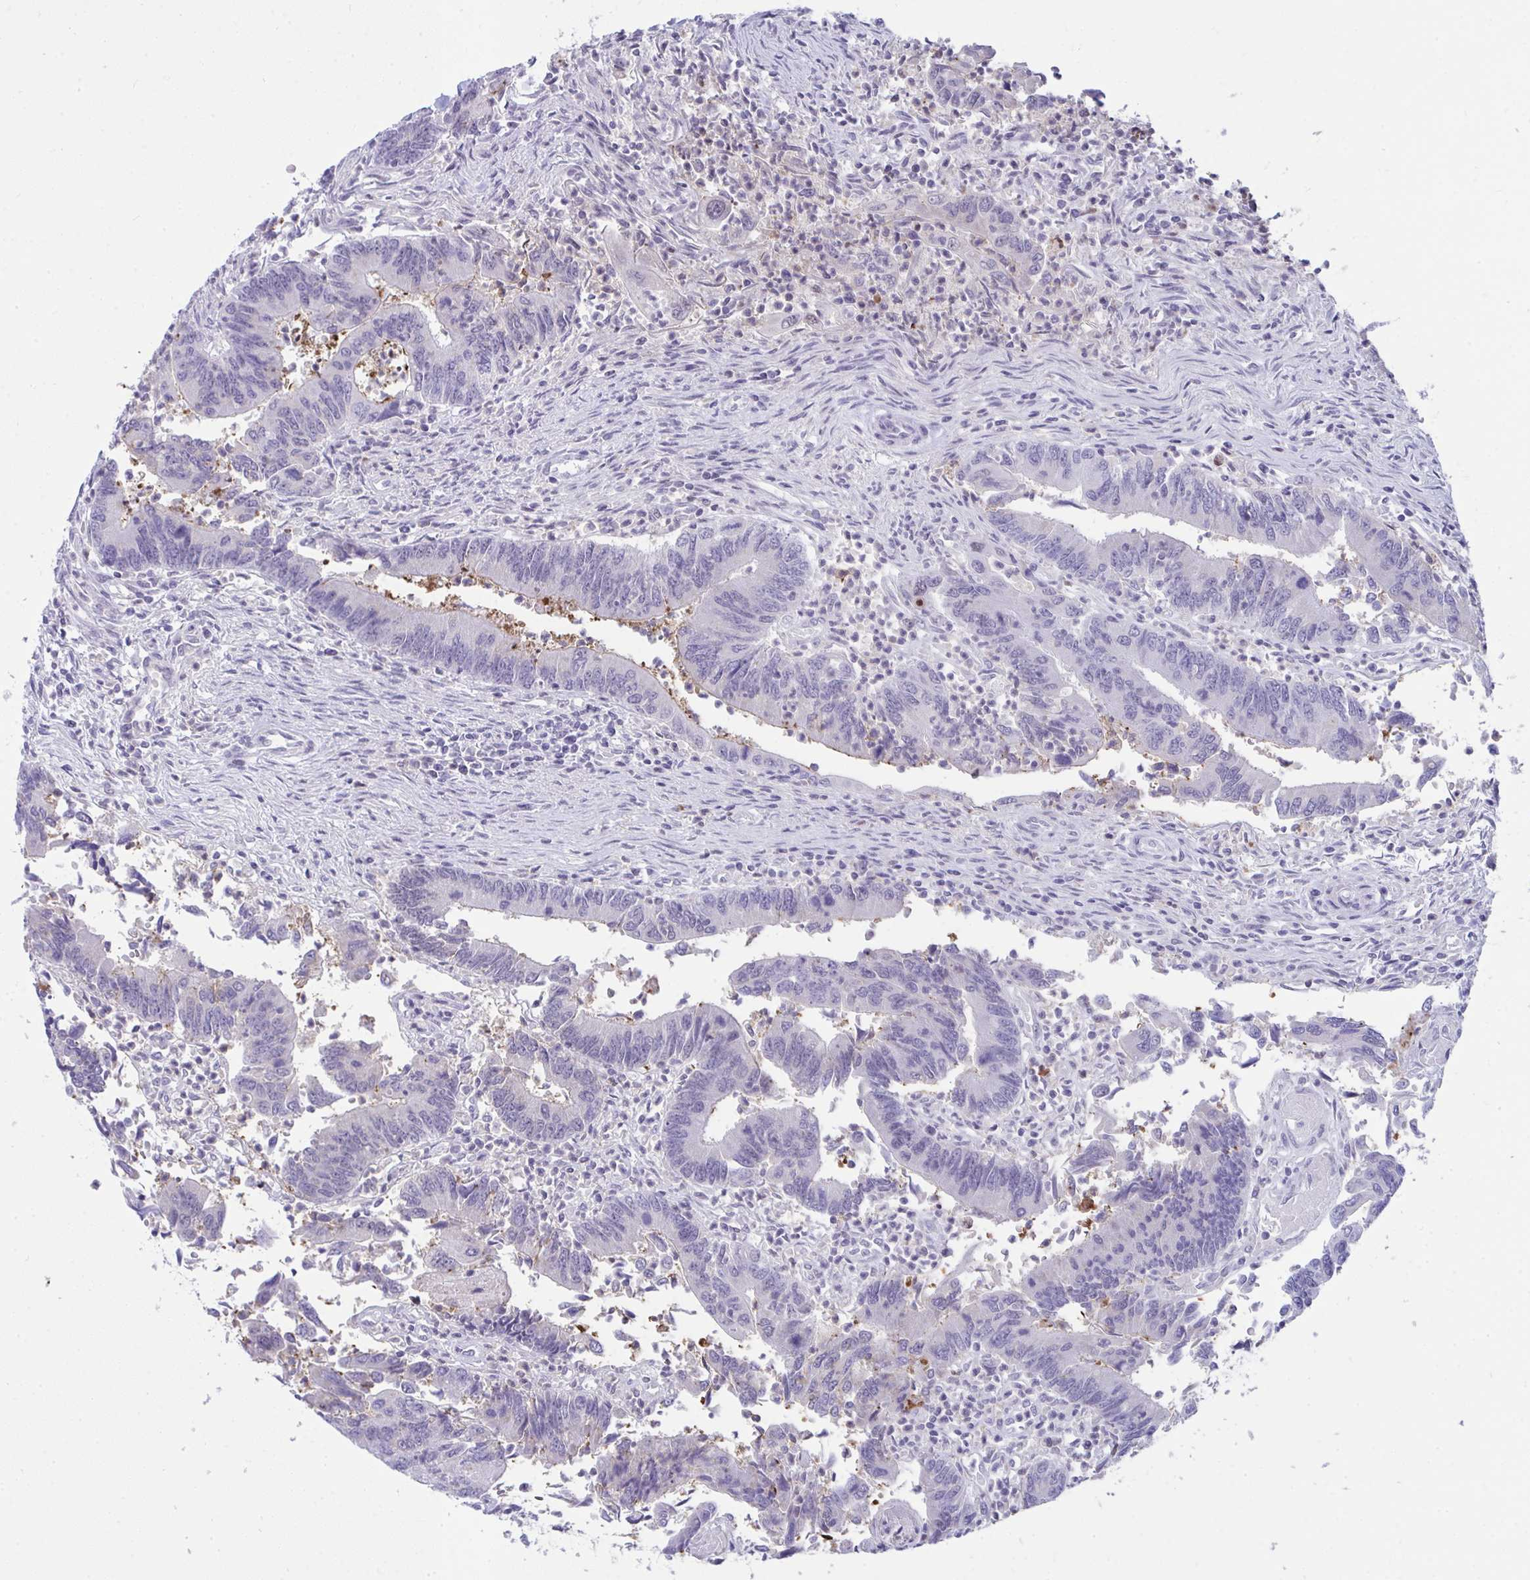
{"staining": {"intensity": "negative", "quantity": "none", "location": "none"}, "tissue": "colorectal cancer", "cell_type": "Tumor cells", "image_type": "cancer", "snomed": [{"axis": "morphology", "description": "Adenocarcinoma, NOS"}, {"axis": "topography", "description": "Colon"}], "caption": "Tumor cells are negative for brown protein staining in colorectal cancer.", "gene": "PLA2G12B", "patient": {"sex": "female", "age": 67}}